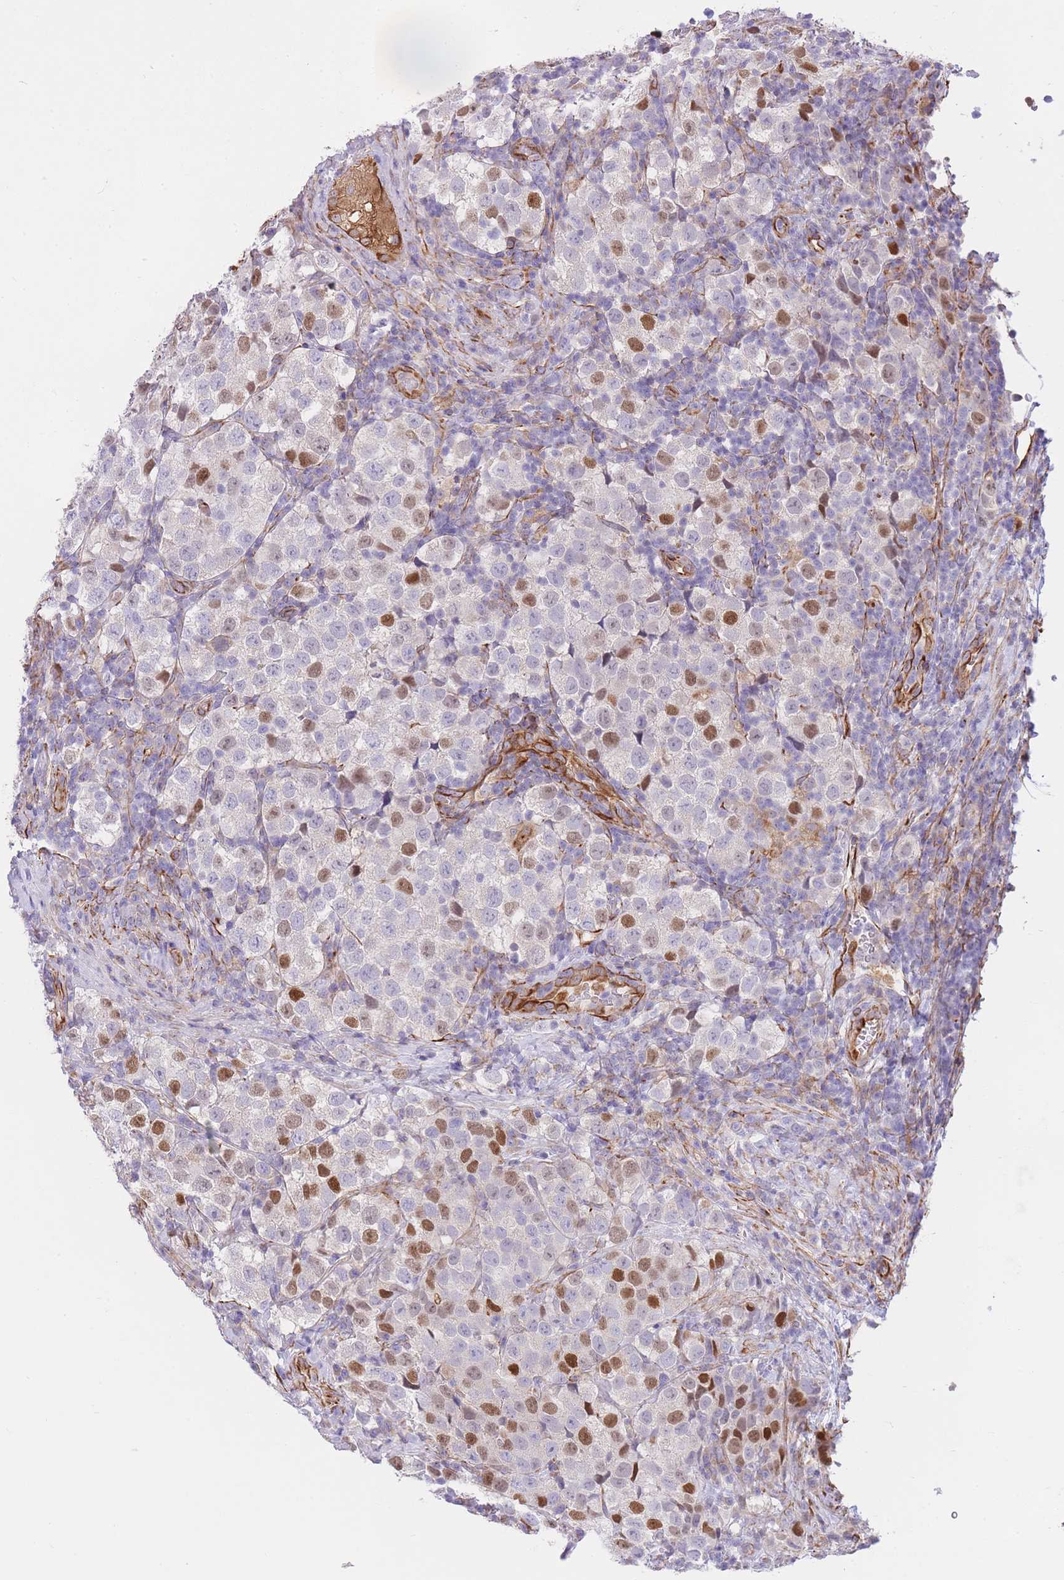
{"staining": {"intensity": "moderate", "quantity": "<25%", "location": "nuclear"}, "tissue": "testis cancer", "cell_type": "Tumor cells", "image_type": "cancer", "snomed": [{"axis": "morphology", "description": "Seminoma, NOS"}, {"axis": "topography", "description": "Testis"}], "caption": "Testis cancer (seminoma) stained for a protein (brown) exhibits moderate nuclear positive positivity in about <25% of tumor cells.", "gene": "ECPAS", "patient": {"sex": "male", "age": 34}}